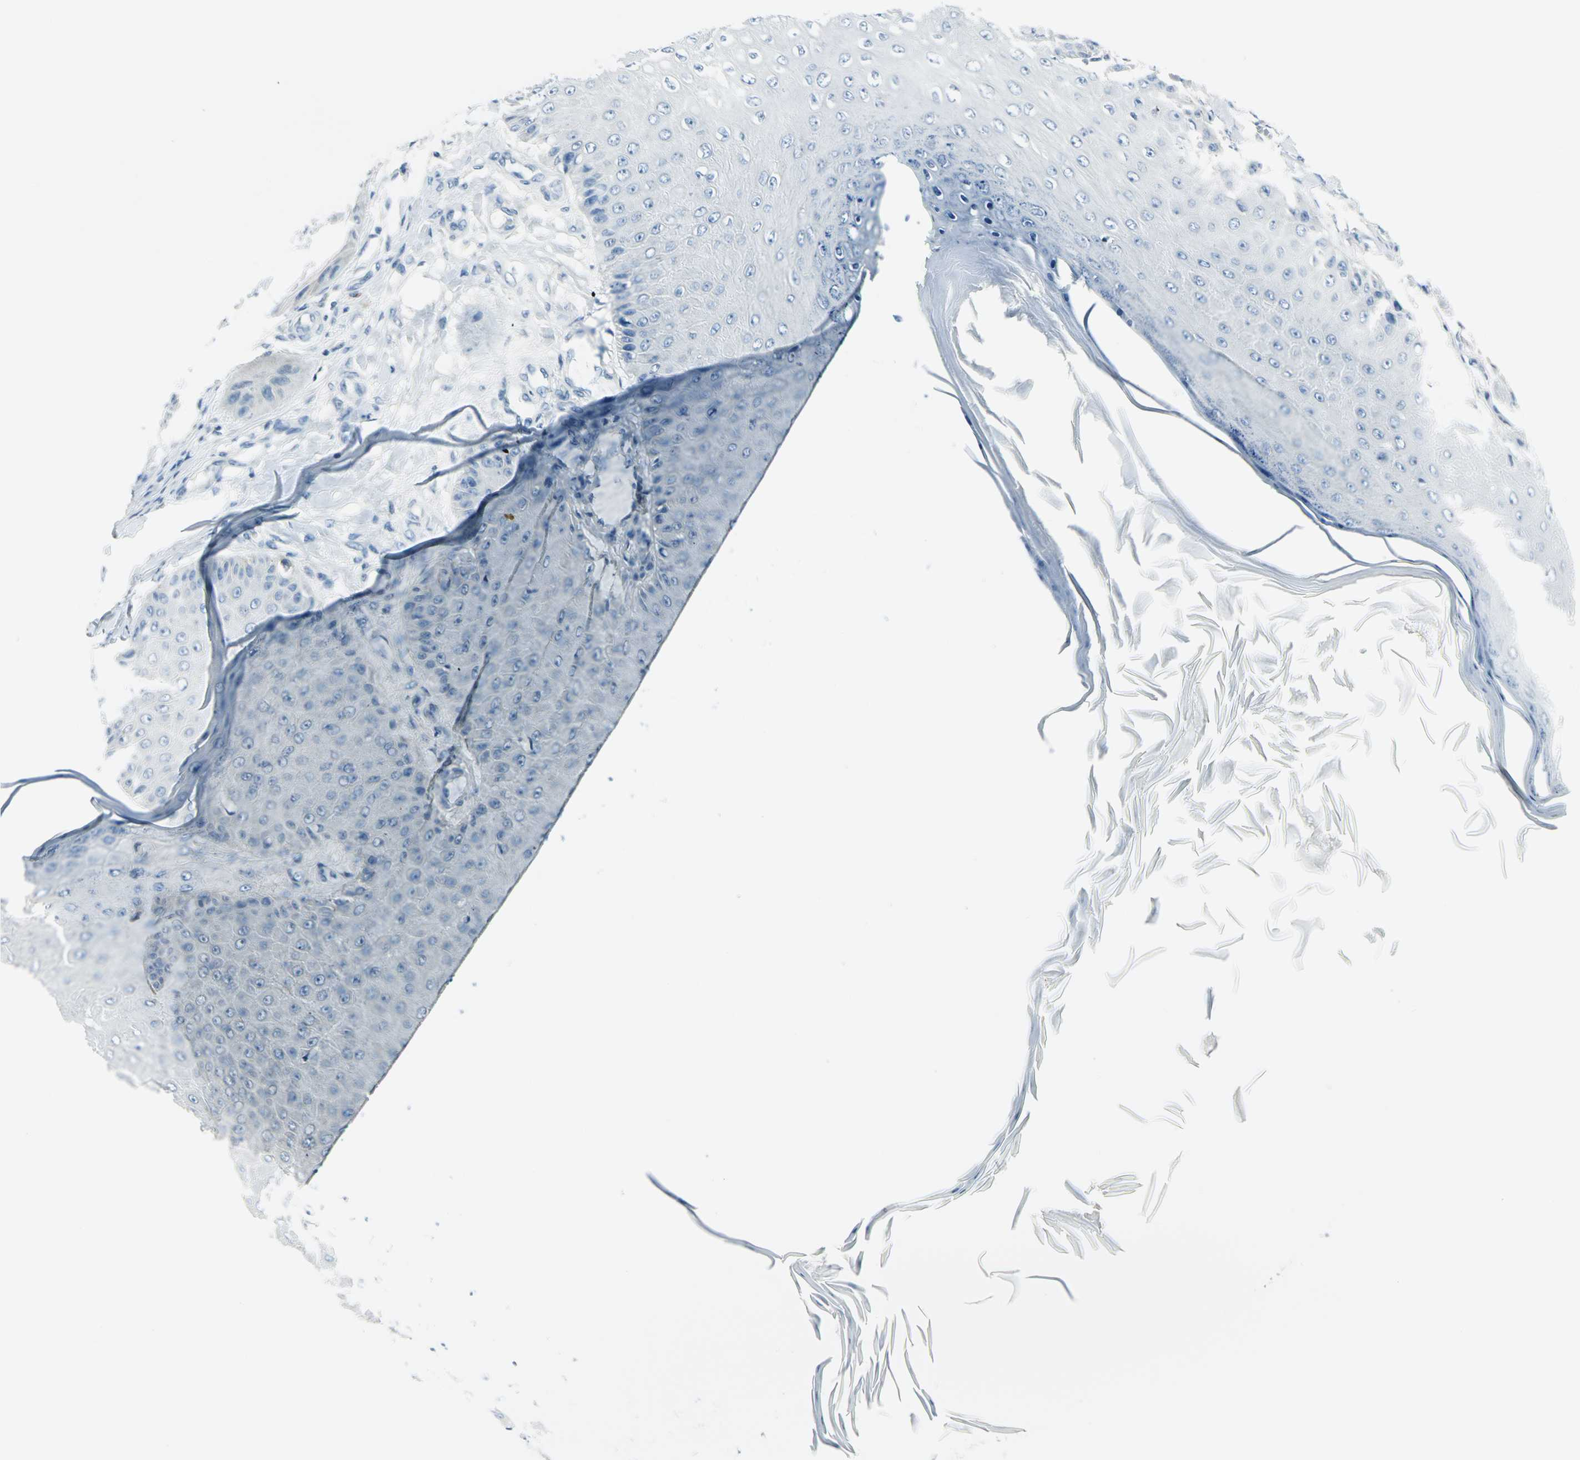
{"staining": {"intensity": "negative", "quantity": "none", "location": "none"}, "tissue": "skin cancer", "cell_type": "Tumor cells", "image_type": "cancer", "snomed": [{"axis": "morphology", "description": "Squamous cell carcinoma, NOS"}, {"axis": "topography", "description": "Skin"}], "caption": "DAB (3,3'-diaminobenzidine) immunohistochemical staining of skin cancer exhibits no significant staining in tumor cells.", "gene": "AKR1A1", "patient": {"sex": "female", "age": 40}}